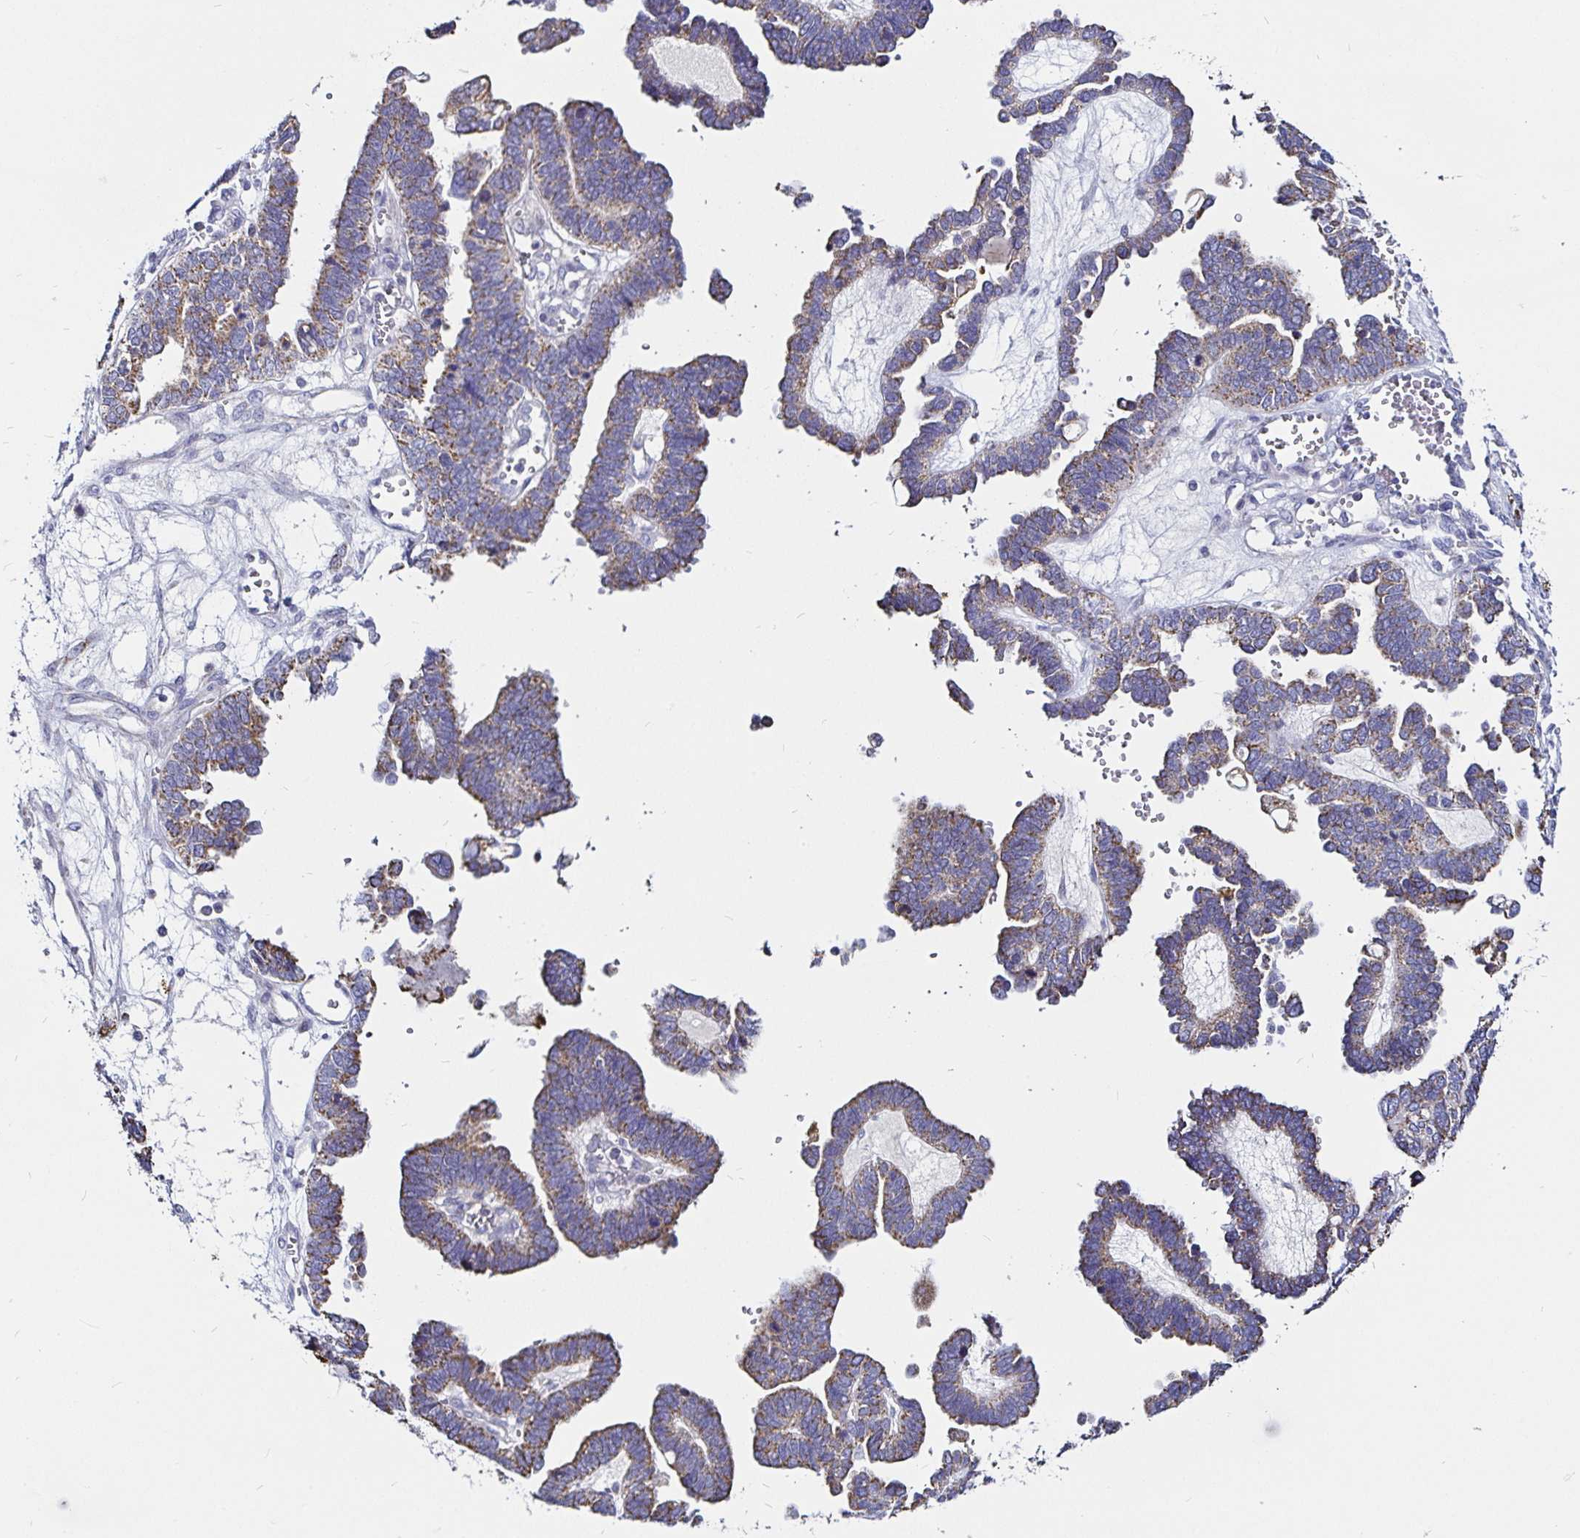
{"staining": {"intensity": "weak", "quantity": "25%-75%", "location": "cytoplasmic/membranous"}, "tissue": "ovarian cancer", "cell_type": "Tumor cells", "image_type": "cancer", "snomed": [{"axis": "morphology", "description": "Cystadenocarcinoma, serous, NOS"}, {"axis": "topography", "description": "Ovary"}], "caption": "Ovarian cancer (serous cystadenocarcinoma) stained with immunohistochemistry displays weak cytoplasmic/membranous staining in about 25%-75% of tumor cells. (DAB (3,3'-diaminobenzidine) IHC, brown staining for protein, blue staining for nuclei).", "gene": "PGAM2", "patient": {"sex": "female", "age": 51}}